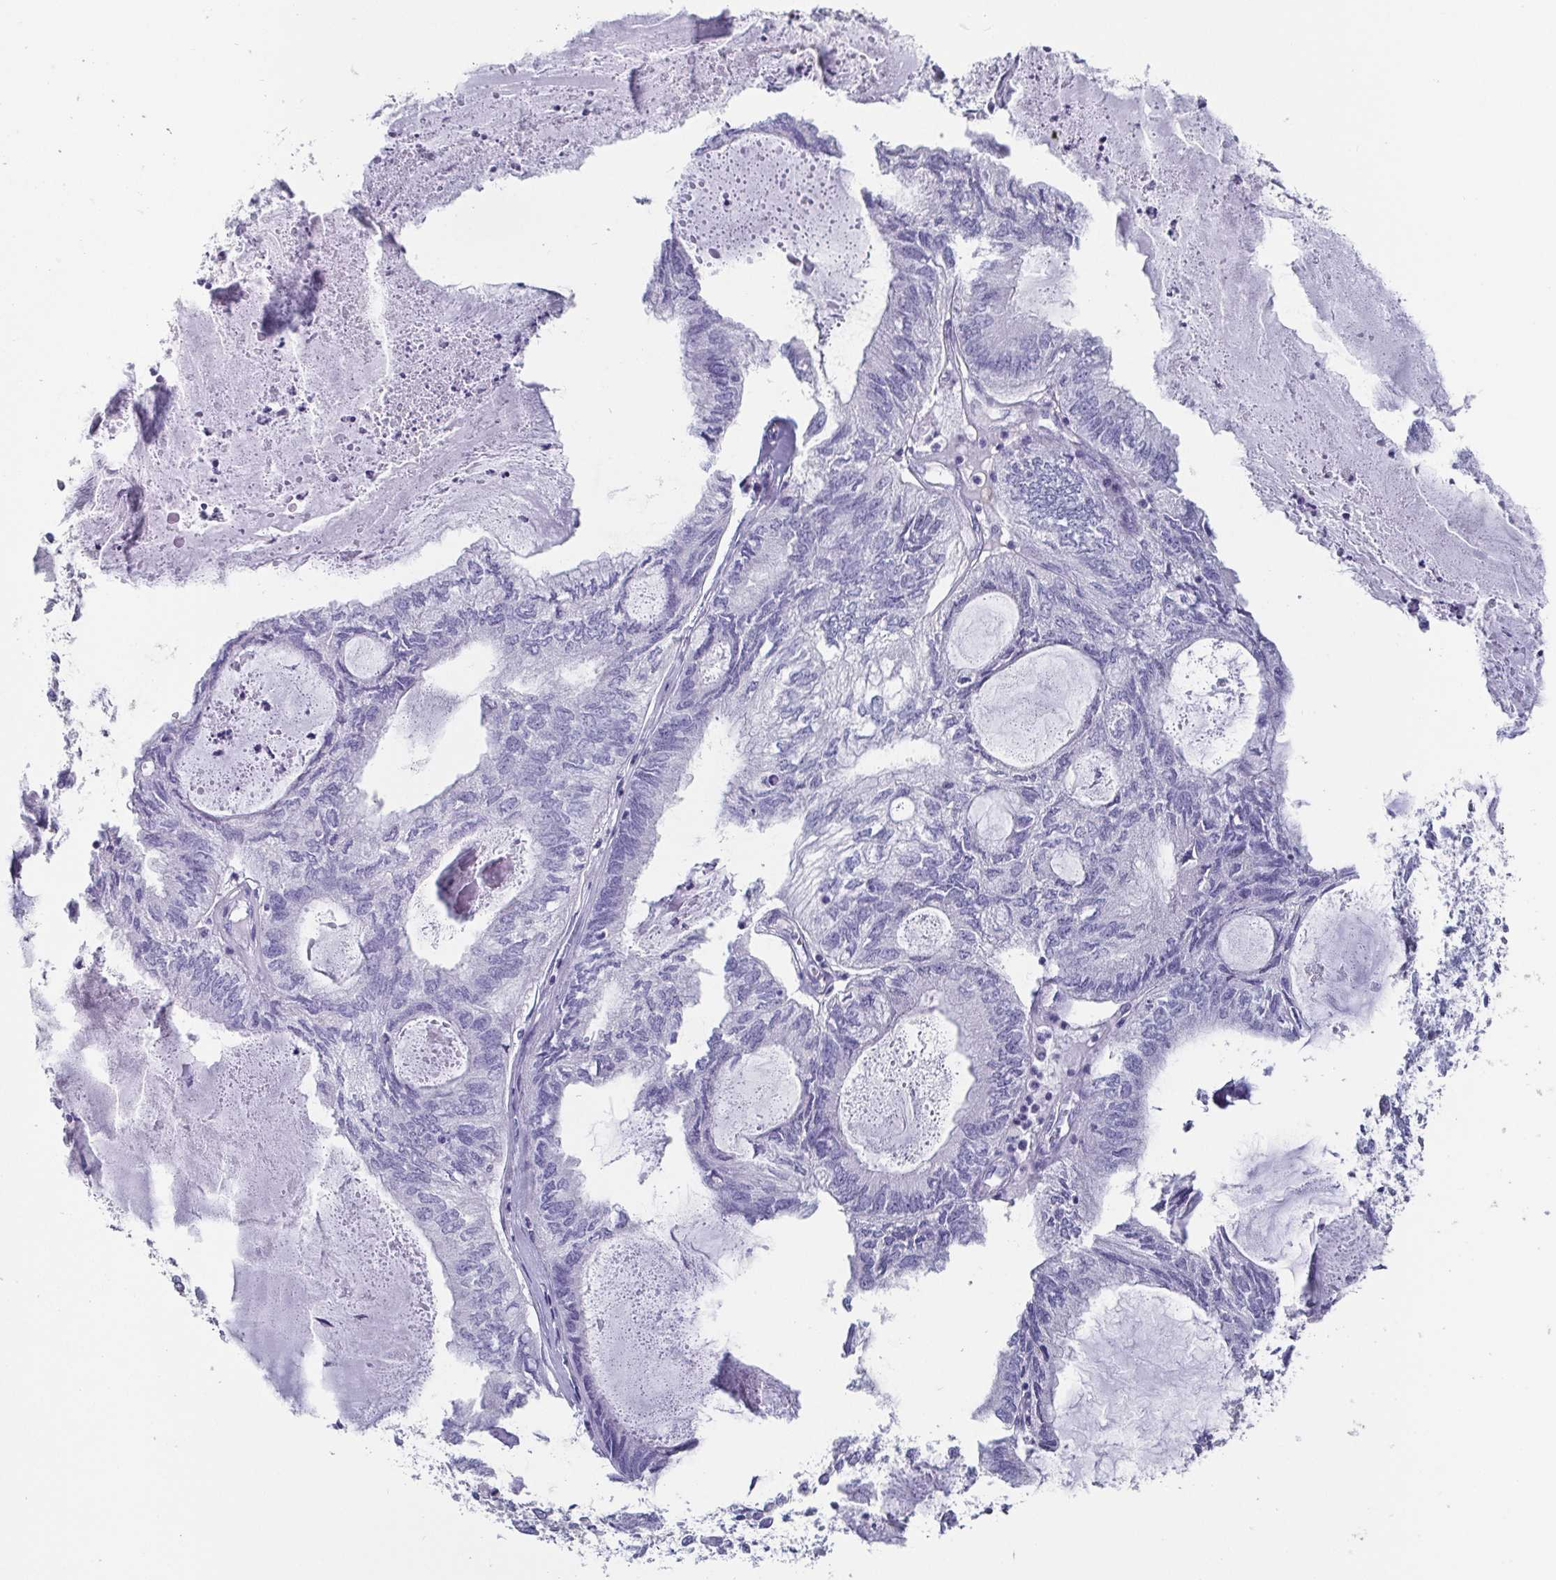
{"staining": {"intensity": "negative", "quantity": "none", "location": "none"}, "tissue": "endometrial cancer", "cell_type": "Tumor cells", "image_type": "cancer", "snomed": [{"axis": "morphology", "description": "Adenocarcinoma, NOS"}, {"axis": "topography", "description": "Endometrium"}], "caption": "Immunohistochemistry histopathology image of neoplastic tissue: endometrial cancer stained with DAB reveals no significant protein positivity in tumor cells.", "gene": "SCGN", "patient": {"sex": "female", "age": 80}}